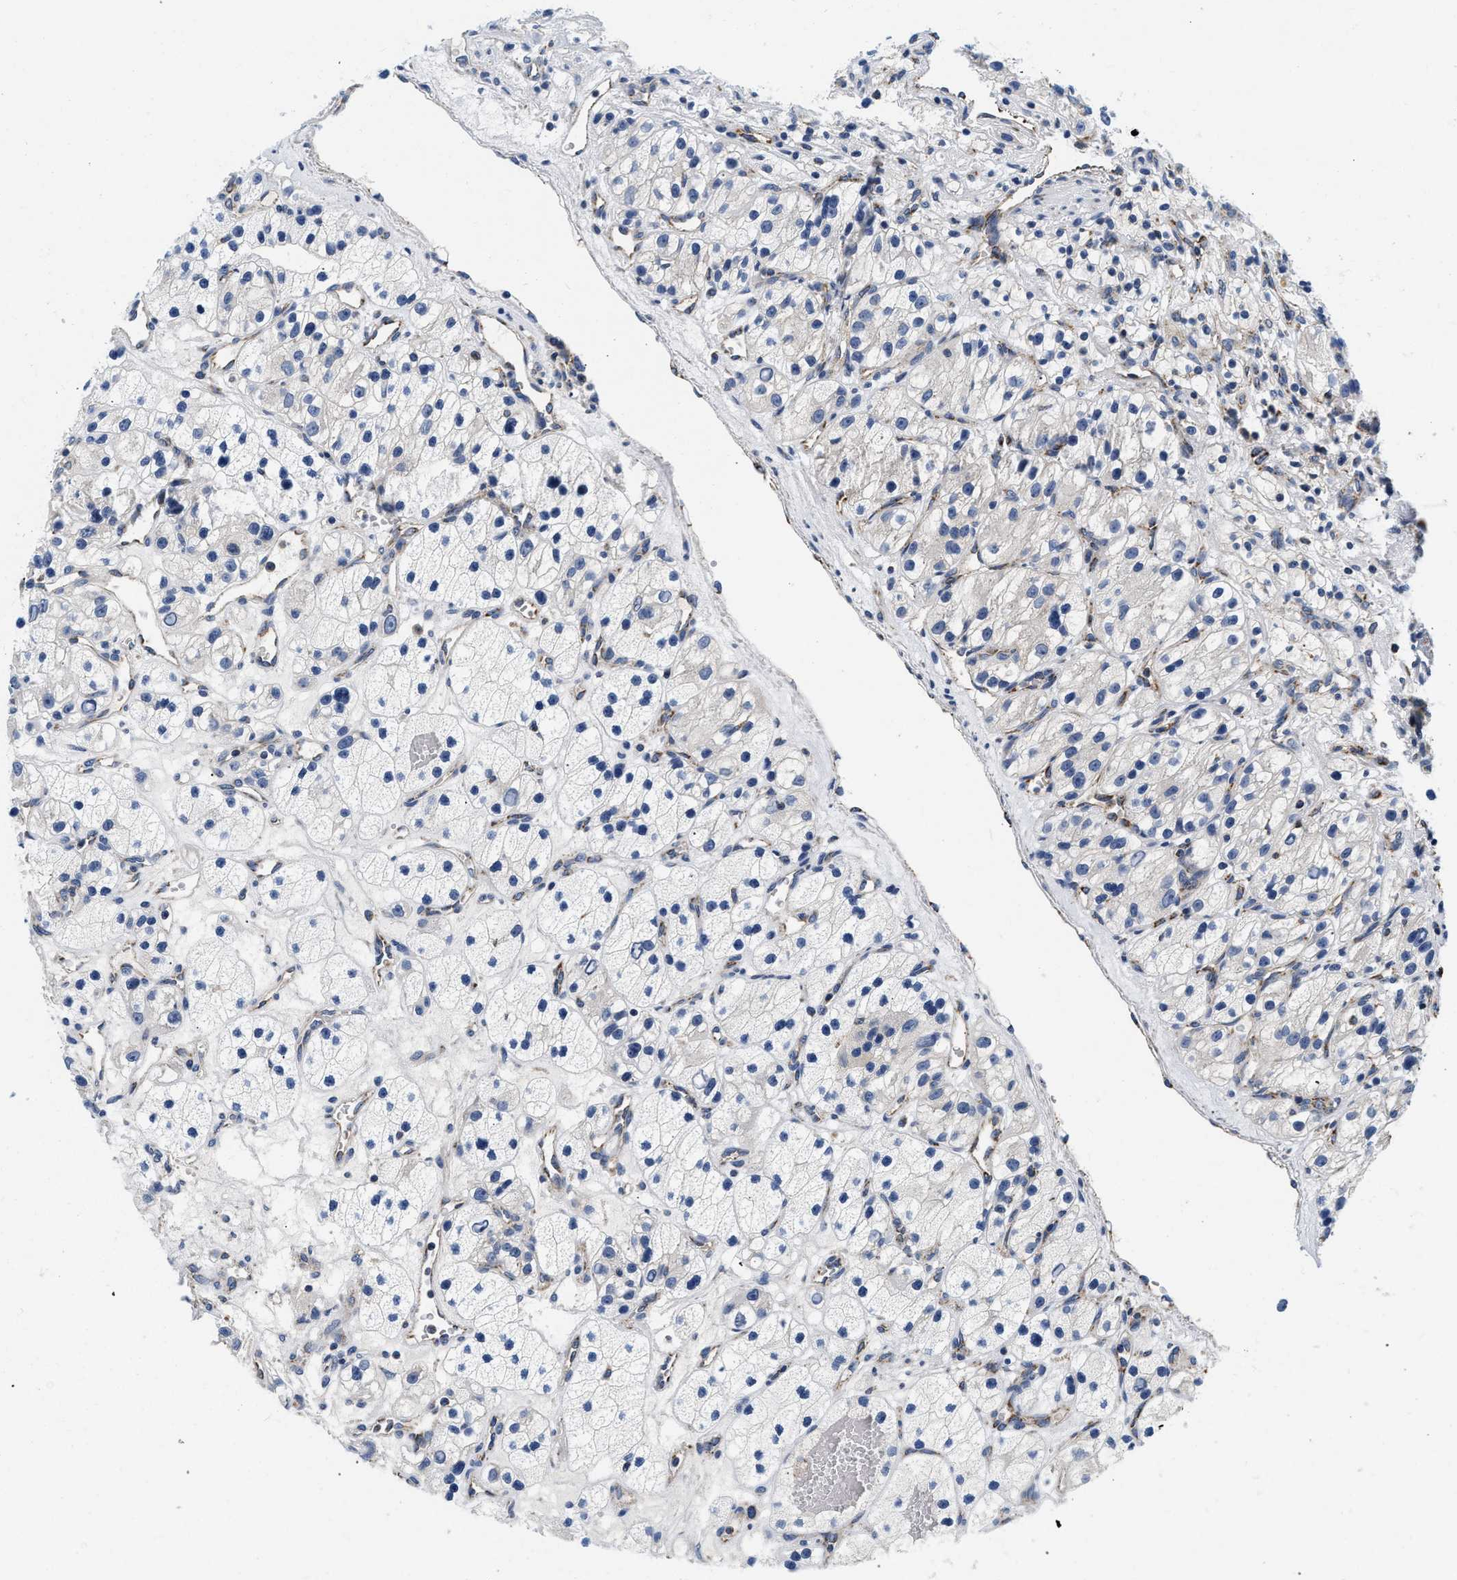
{"staining": {"intensity": "negative", "quantity": "none", "location": "none"}, "tissue": "renal cancer", "cell_type": "Tumor cells", "image_type": "cancer", "snomed": [{"axis": "morphology", "description": "Adenocarcinoma, NOS"}, {"axis": "topography", "description": "Kidney"}], "caption": "This is a micrograph of immunohistochemistry (IHC) staining of renal adenocarcinoma, which shows no positivity in tumor cells.", "gene": "PDP1", "patient": {"sex": "female", "age": 57}}